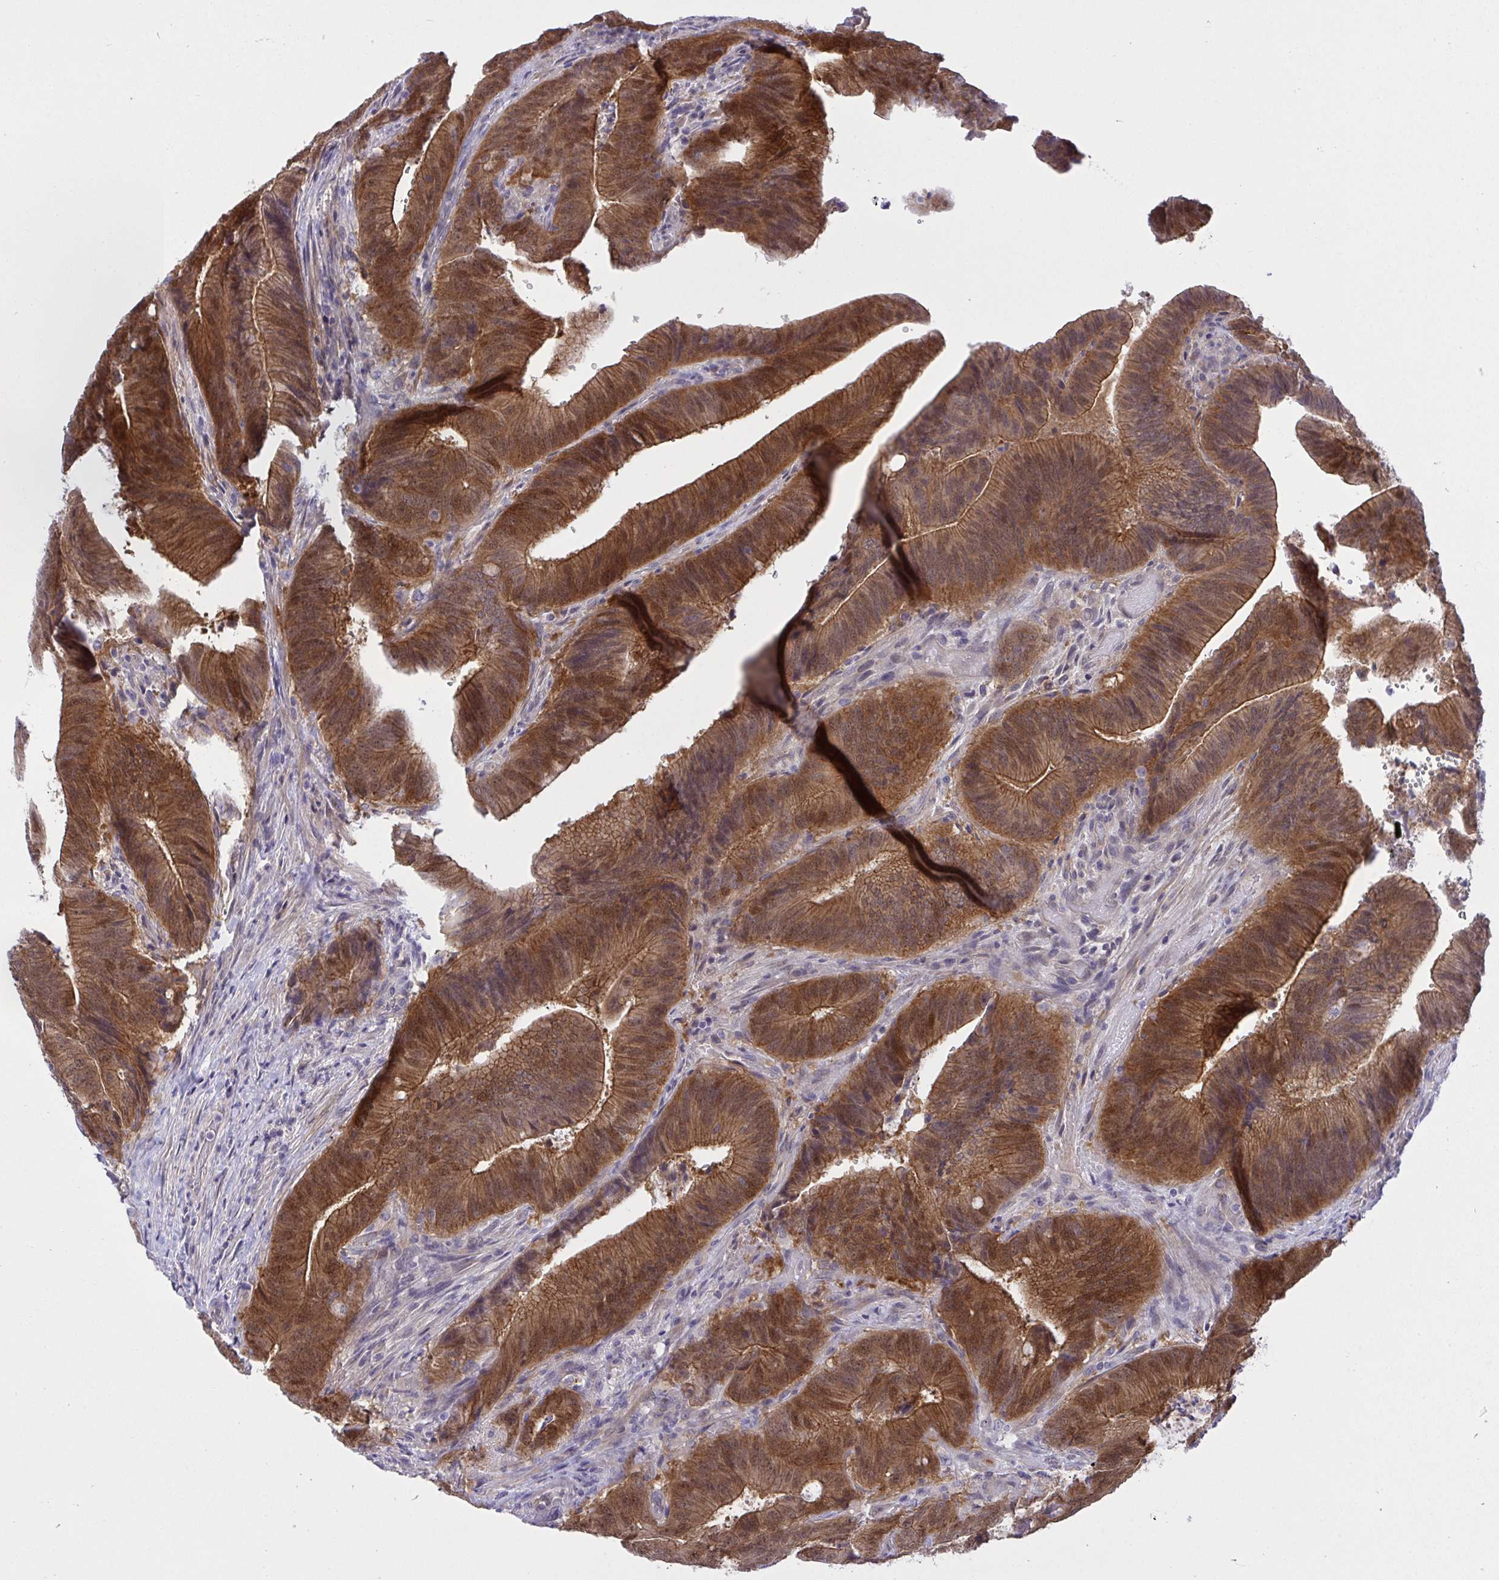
{"staining": {"intensity": "strong", "quantity": ">75%", "location": "cytoplasmic/membranous,nuclear"}, "tissue": "colorectal cancer", "cell_type": "Tumor cells", "image_type": "cancer", "snomed": [{"axis": "morphology", "description": "Adenocarcinoma, NOS"}, {"axis": "topography", "description": "Colon"}], "caption": "A photomicrograph of human adenocarcinoma (colorectal) stained for a protein reveals strong cytoplasmic/membranous and nuclear brown staining in tumor cells. Using DAB (3,3'-diaminobenzidine) (brown) and hematoxylin (blue) stains, captured at high magnification using brightfield microscopy.", "gene": "HOXD12", "patient": {"sex": "female", "age": 43}}